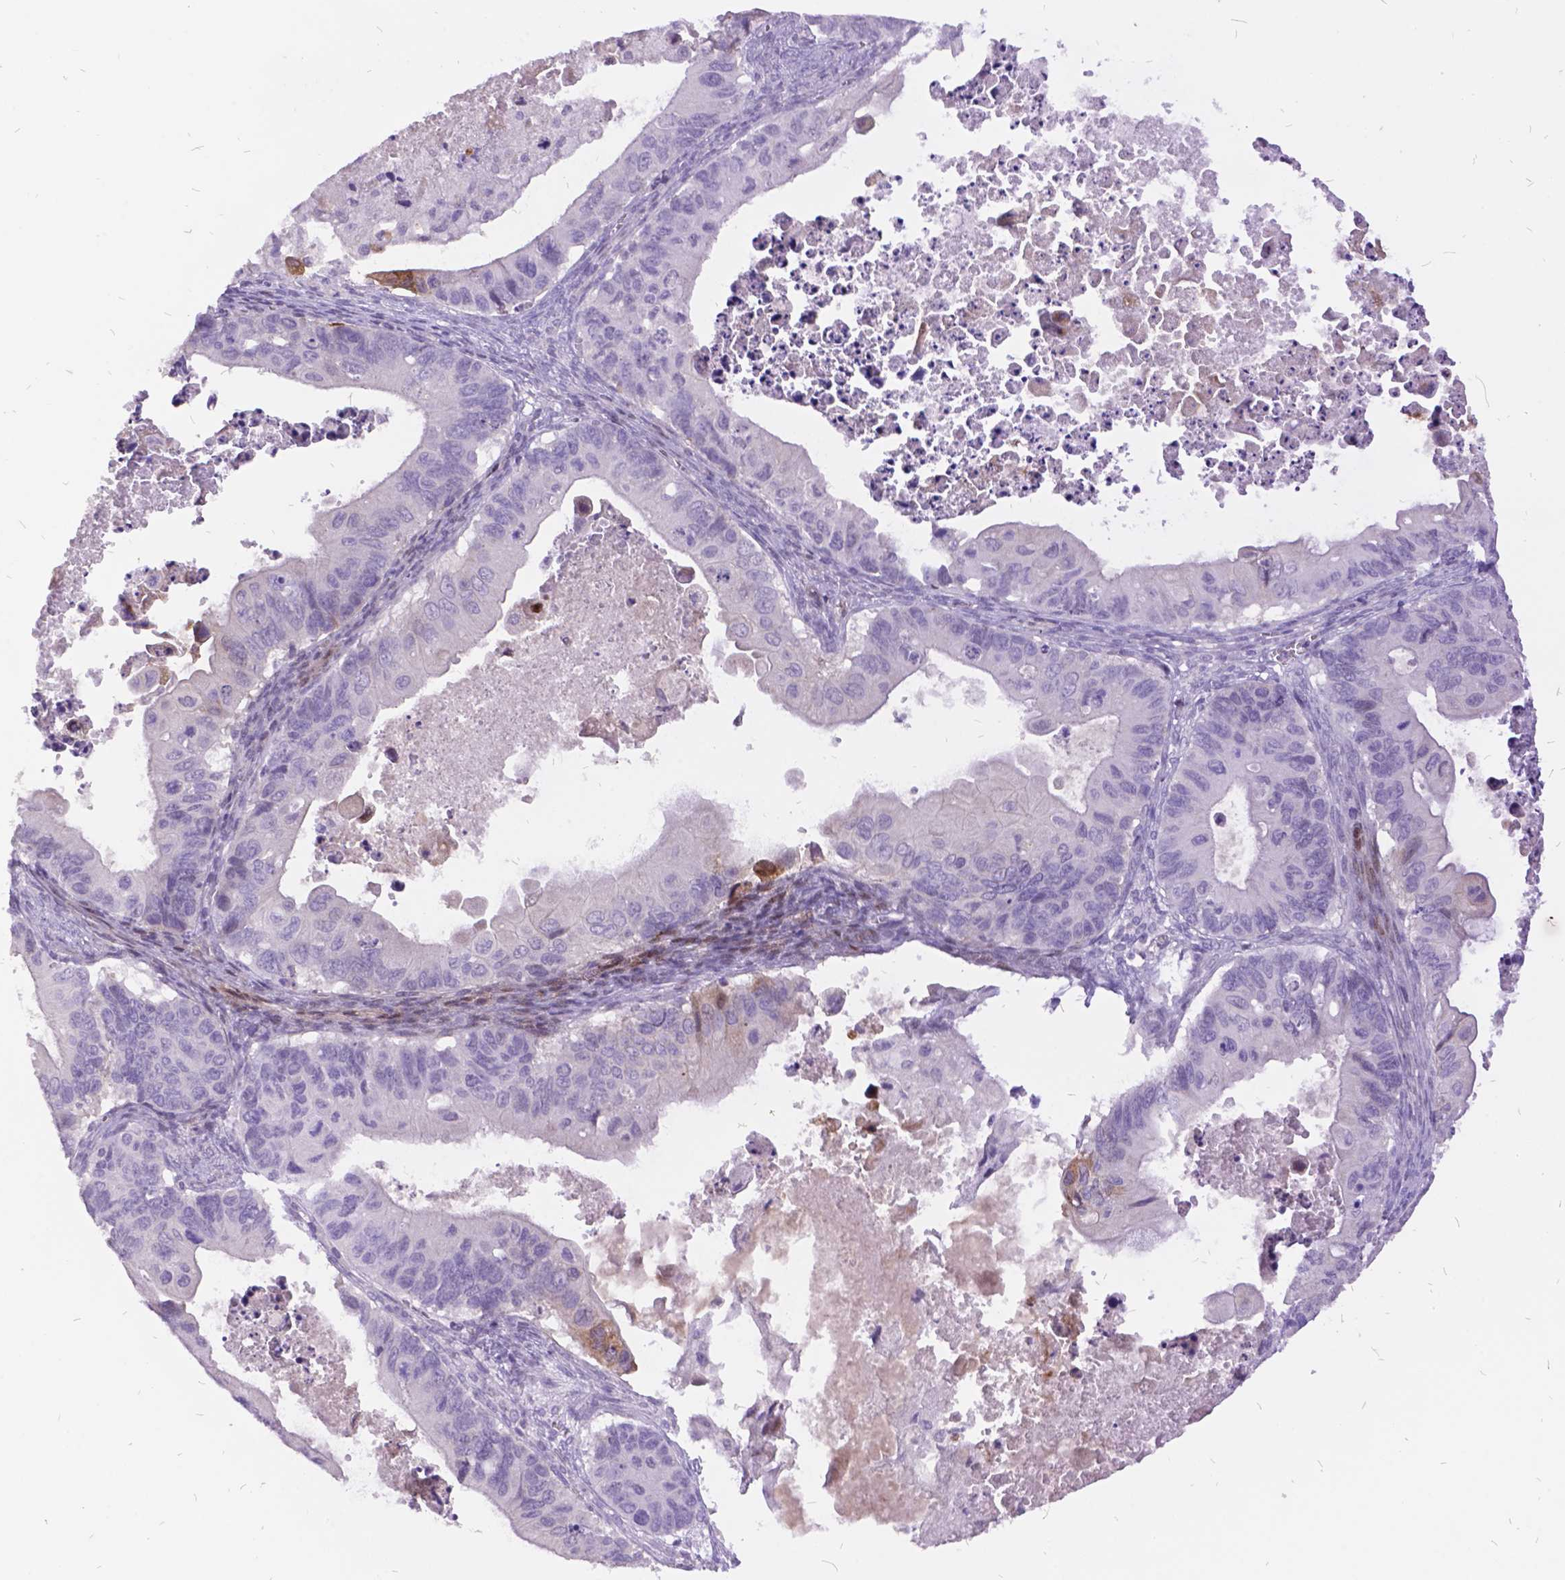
{"staining": {"intensity": "negative", "quantity": "none", "location": "none"}, "tissue": "ovarian cancer", "cell_type": "Tumor cells", "image_type": "cancer", "snomed": [{"axis": "morphology", "description": "Cystadenocarcinoma, mucinous, NOS"}, {"axis": "topography", "description": "Ovary"}], "caption": "An image of ovarian mucinous cystadenocarcinoma stained for a protein shows no brown staining in tumor cells.", "gene": "ITGB6", "patient": {"sex": "female", "age": 64}}